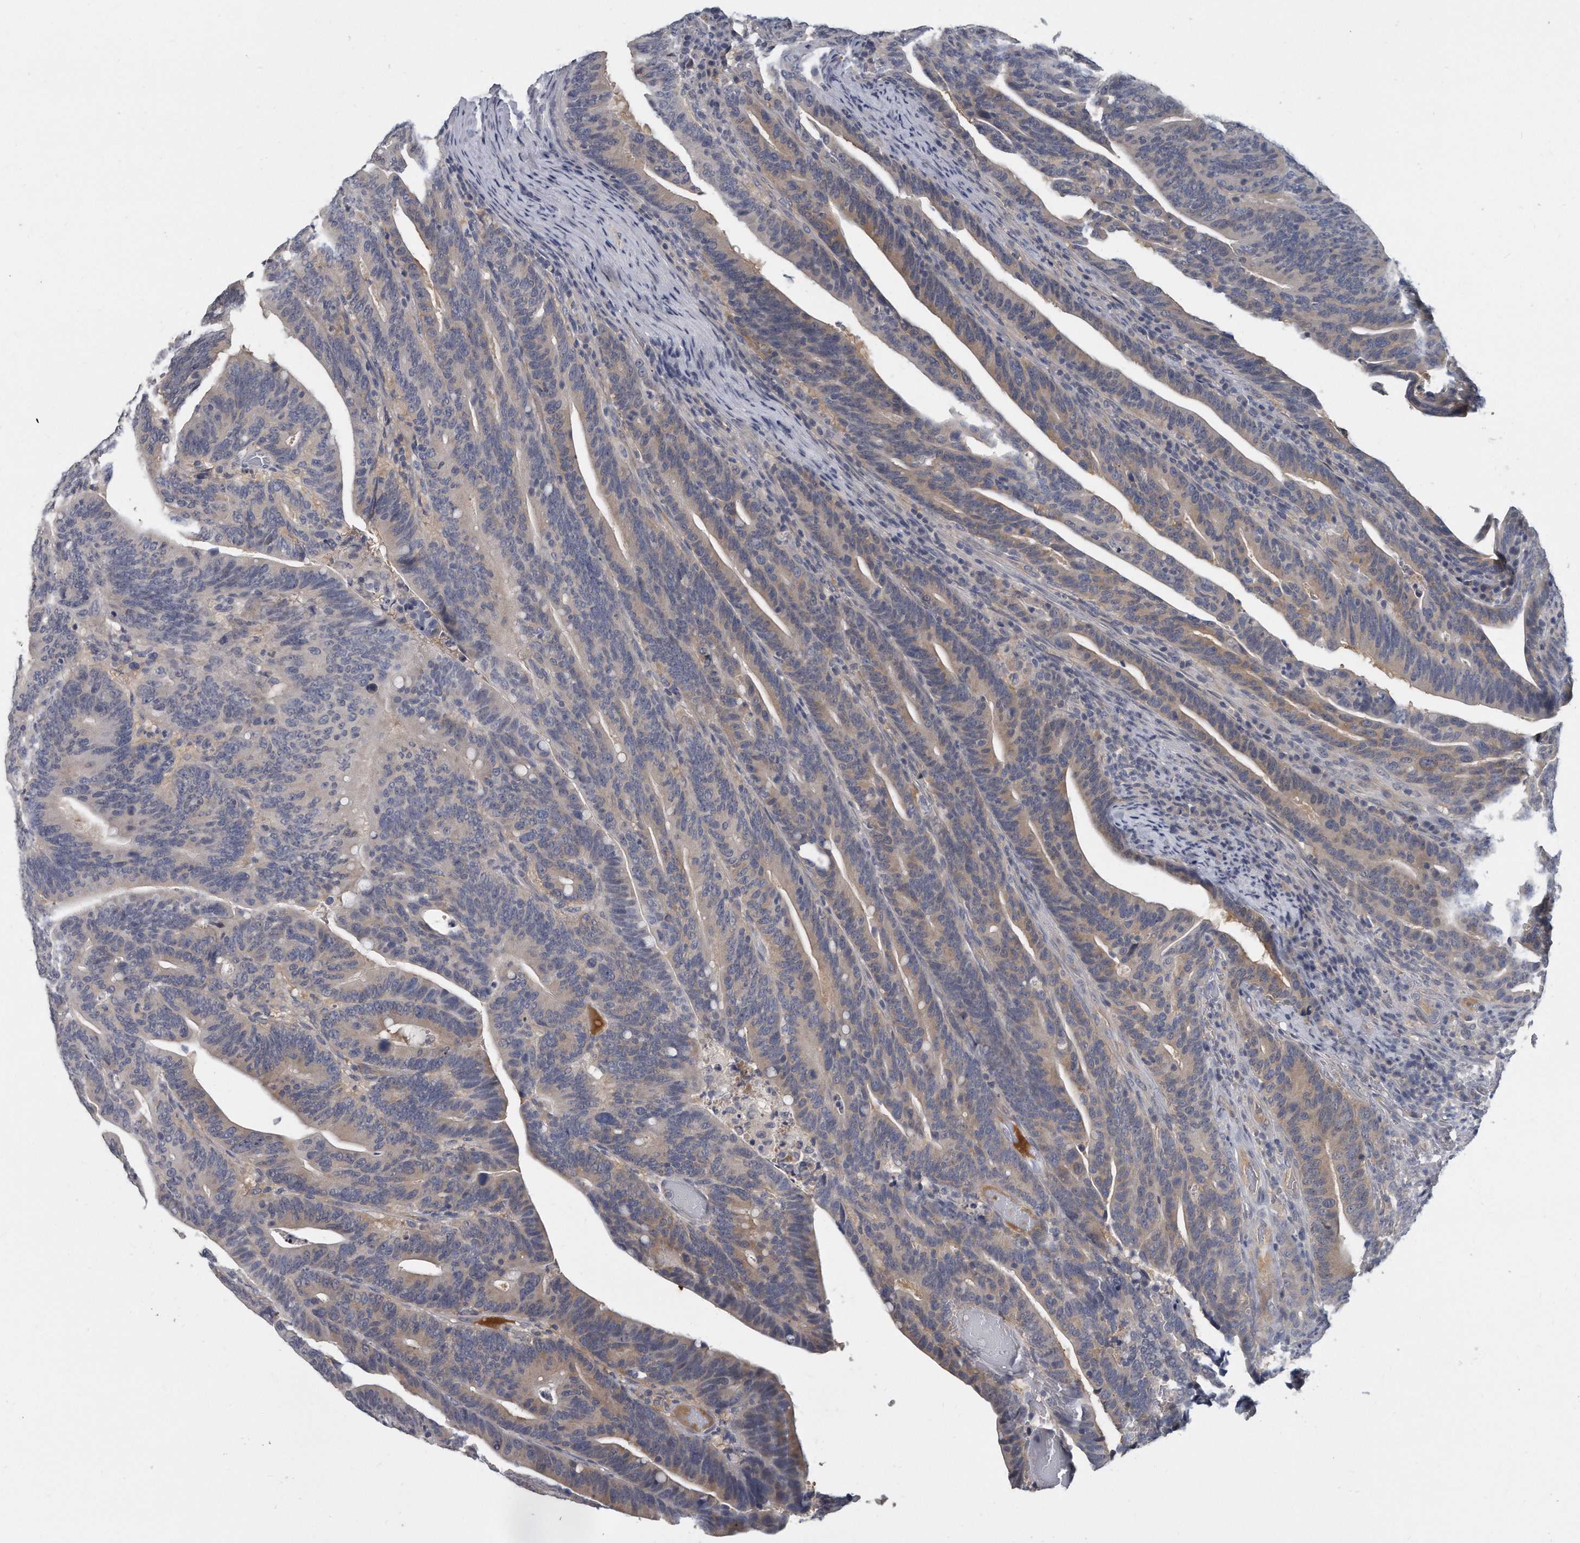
{"staining": {"intensity": "weak", "quantity": "25%-75%", "location": "cytoplasmic/membranous"}, "tissue": "colorectal cancer", "cell_type": "Tumor cells", "image_type": "cancer", "snomed": [{"axis": "morphology", "description": "Adenocarcinoma, NOS"}, {"axis": "topography", "description": "Colon"}], "caption": "Colorectal cancer stained for a protein (brown) demonstrates weak cytoplasmic/membranous positive staining in about 25%-75% of tumor cells.", "gene": "KLHL7", "patient": {"sex": "female", "age": 66}}